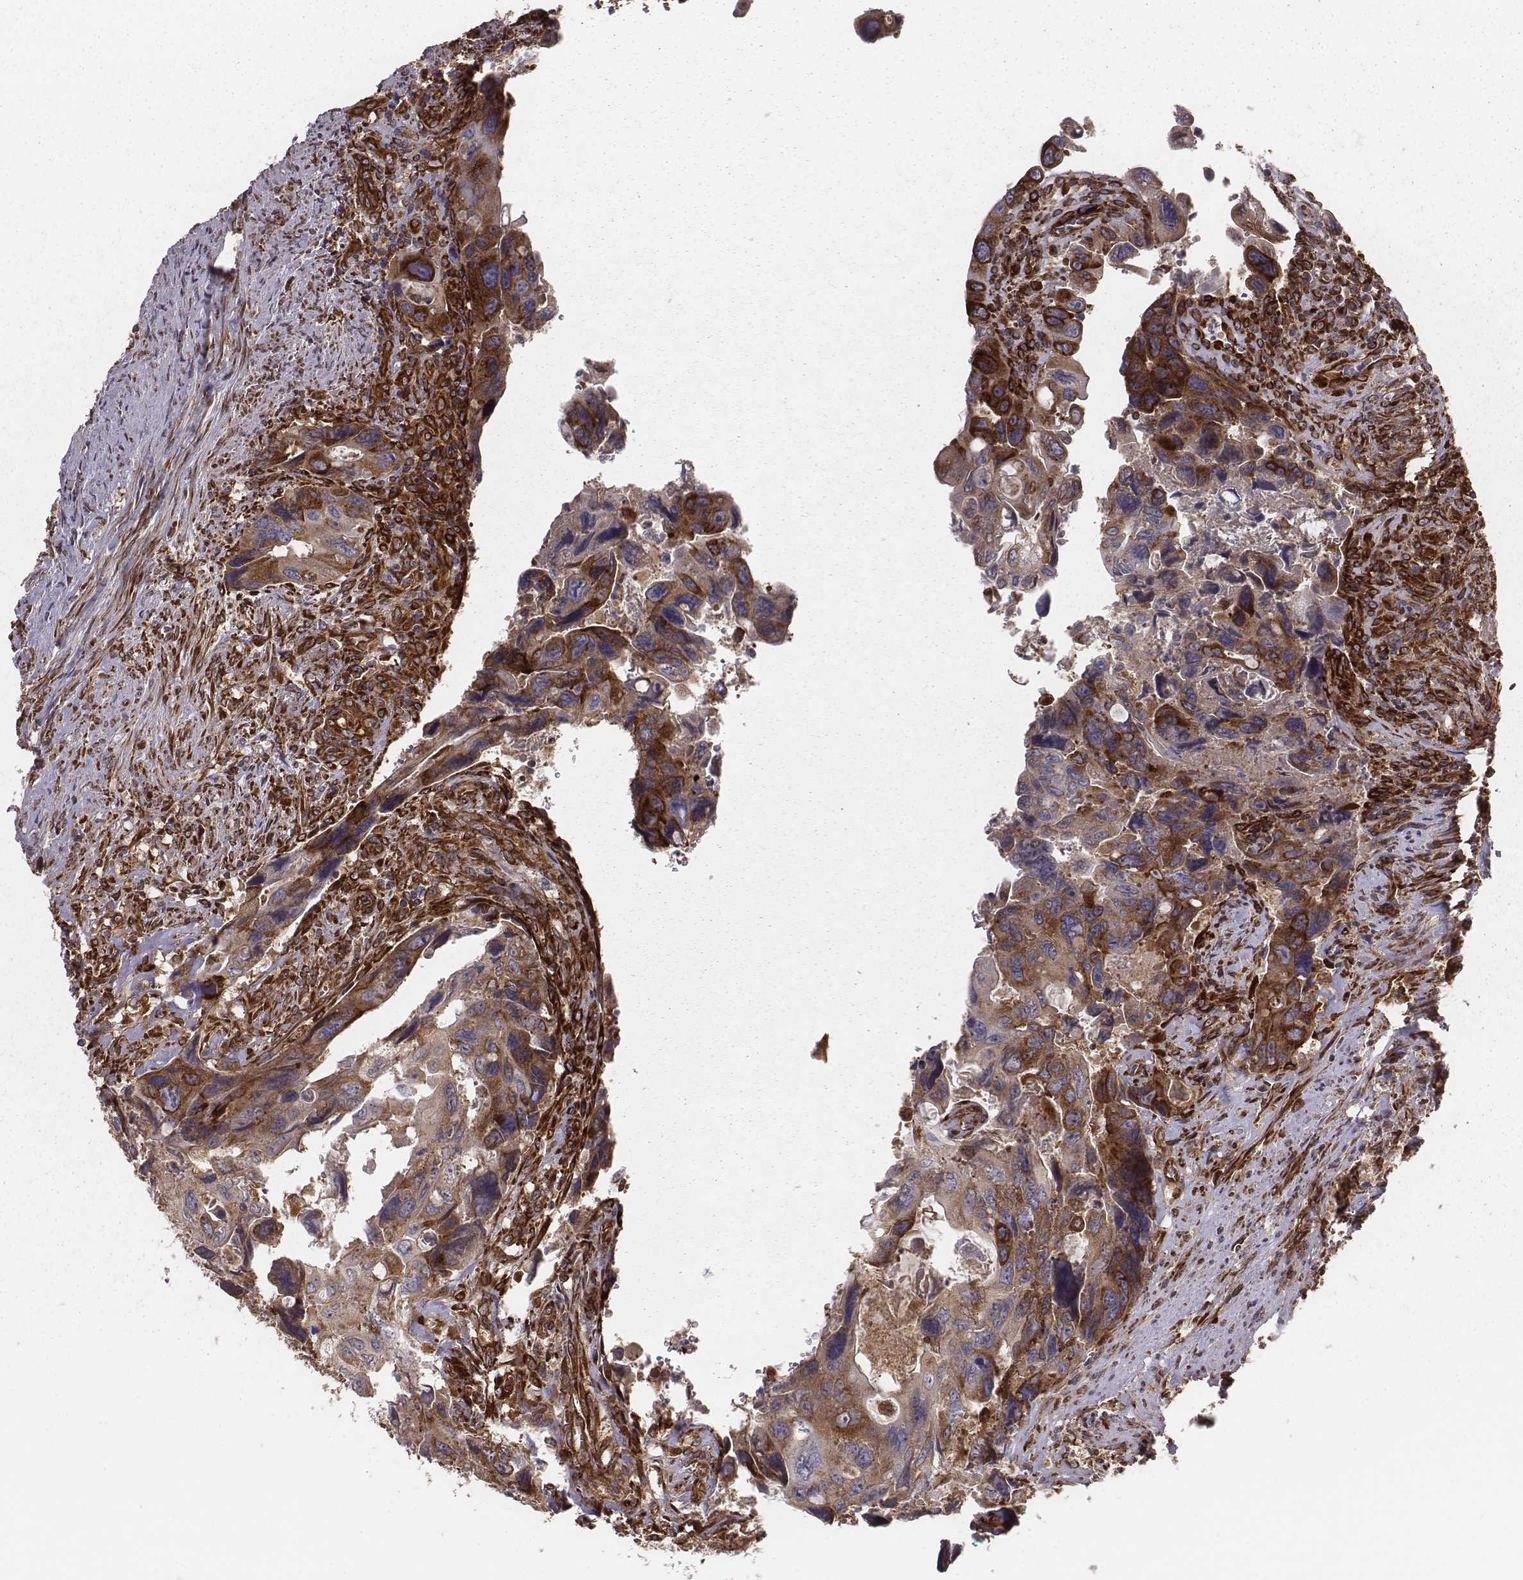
{"staining": {"intensity": "strong", "quantity": ">75%", "location": "cytoplasmic/membranous"}, "tissue": "colorectal cancer", "cell_type": "Tumor cells", "image_type": "cancer", "snomed": [{"axis": "morphology", "description": "Adenocarcinoma, NOS"}, {"axis": "topography", "description": "Rectum"}], "caption": "Strong cytoplasmic/membranous staining is identified in approximately >75% of tumor cells in colorectal cancer (adenocarcinoma).", "gene": "TXLNA", "patient": {"sex": "male", "age": 62}}